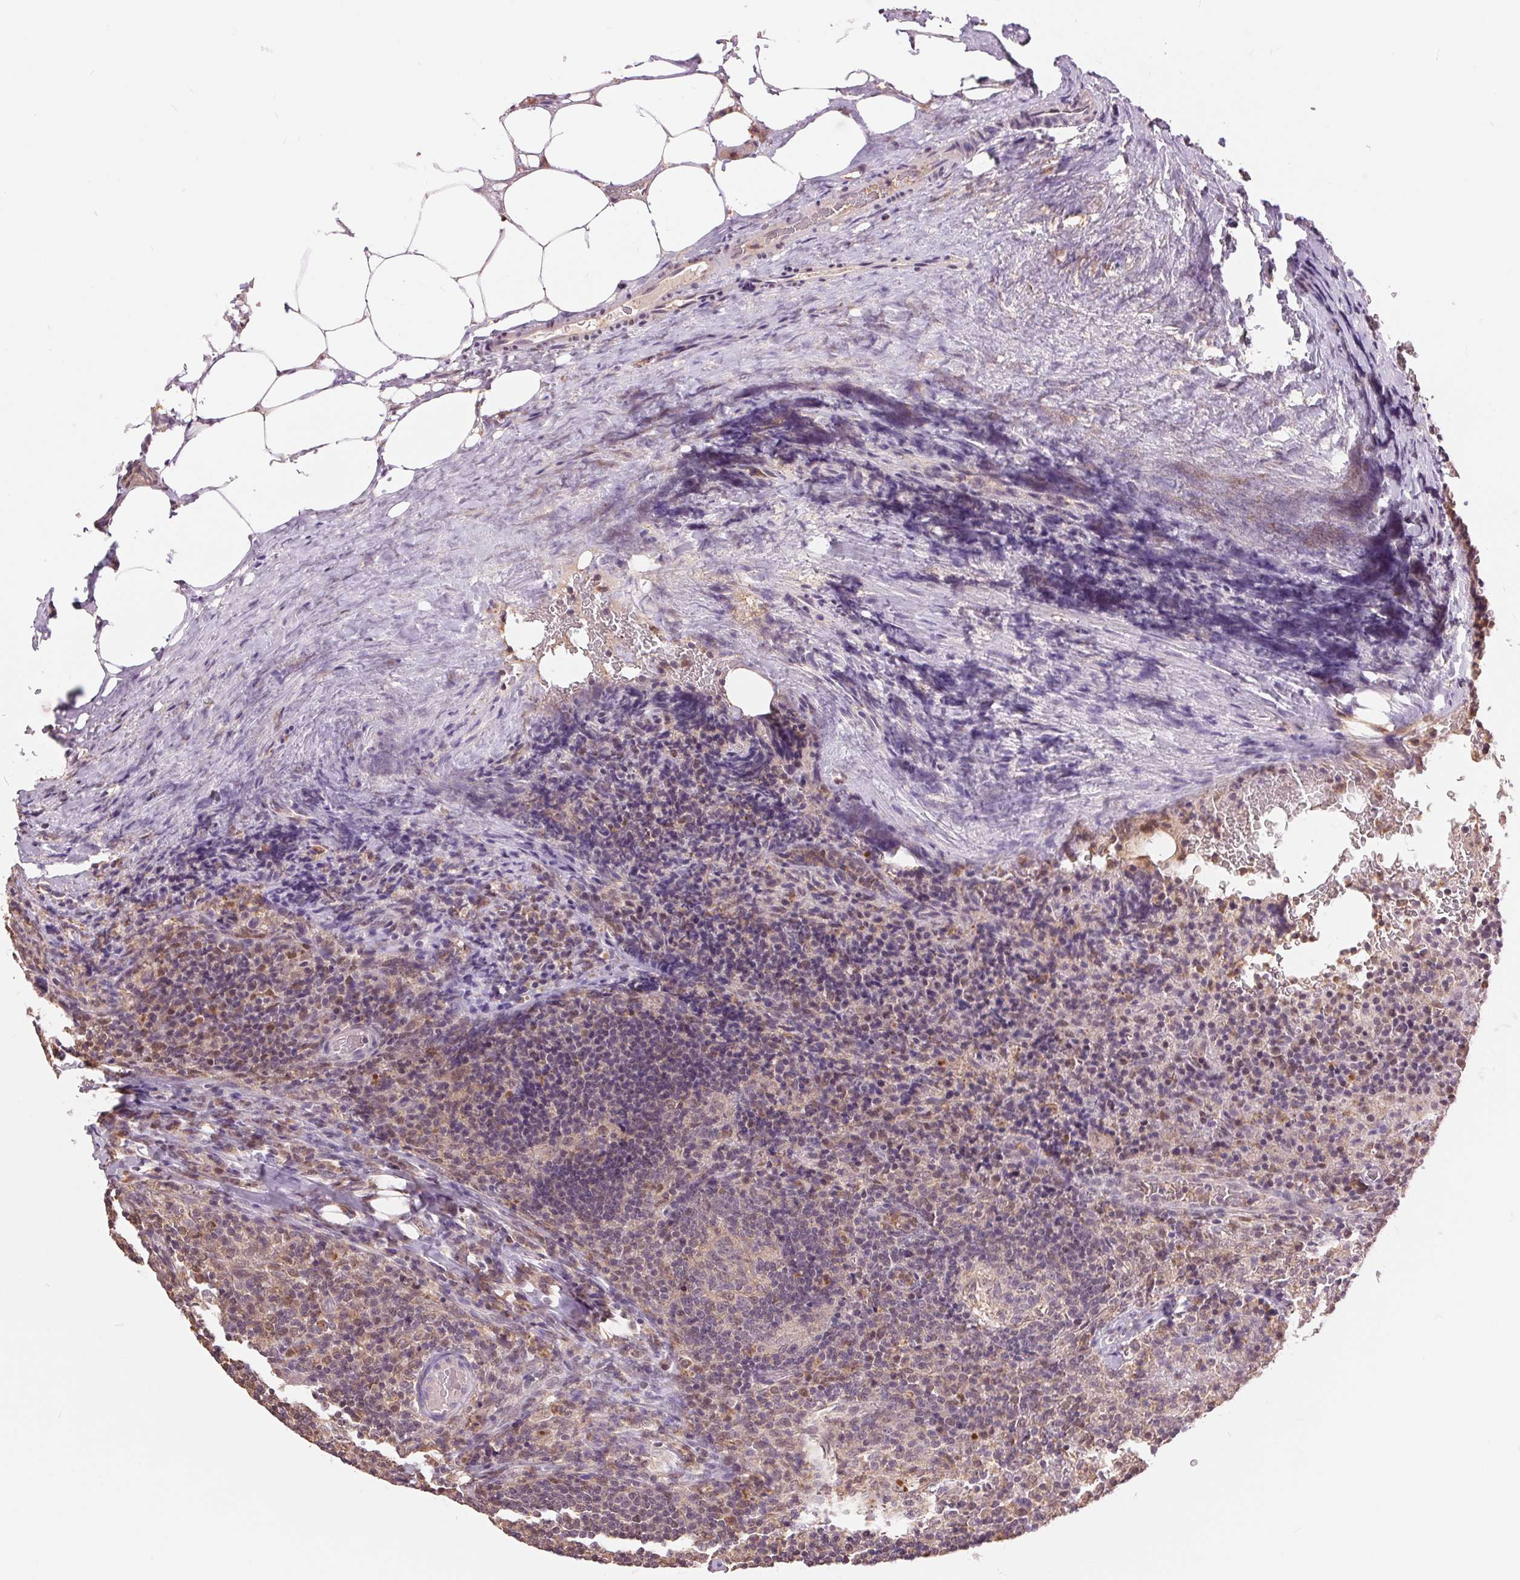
{"staining": {"intensity": "weak", "quantity": "<25%", "location": "nuclear"}, "tissue": "lymph node", "cell_type": "Germinal center cells", "image_type": "normal", "snomed": [{"axis": "morphology", "description": "Normal tissue, NOS"}, {"axis": "topography", "description": "Lymph node"}], "caption": "This is an IHC image of normal human lymph node. There is no positivity in germinal center cells.", "gene": "TMEM273", "patient": {"sex": "male", "age": 67}}